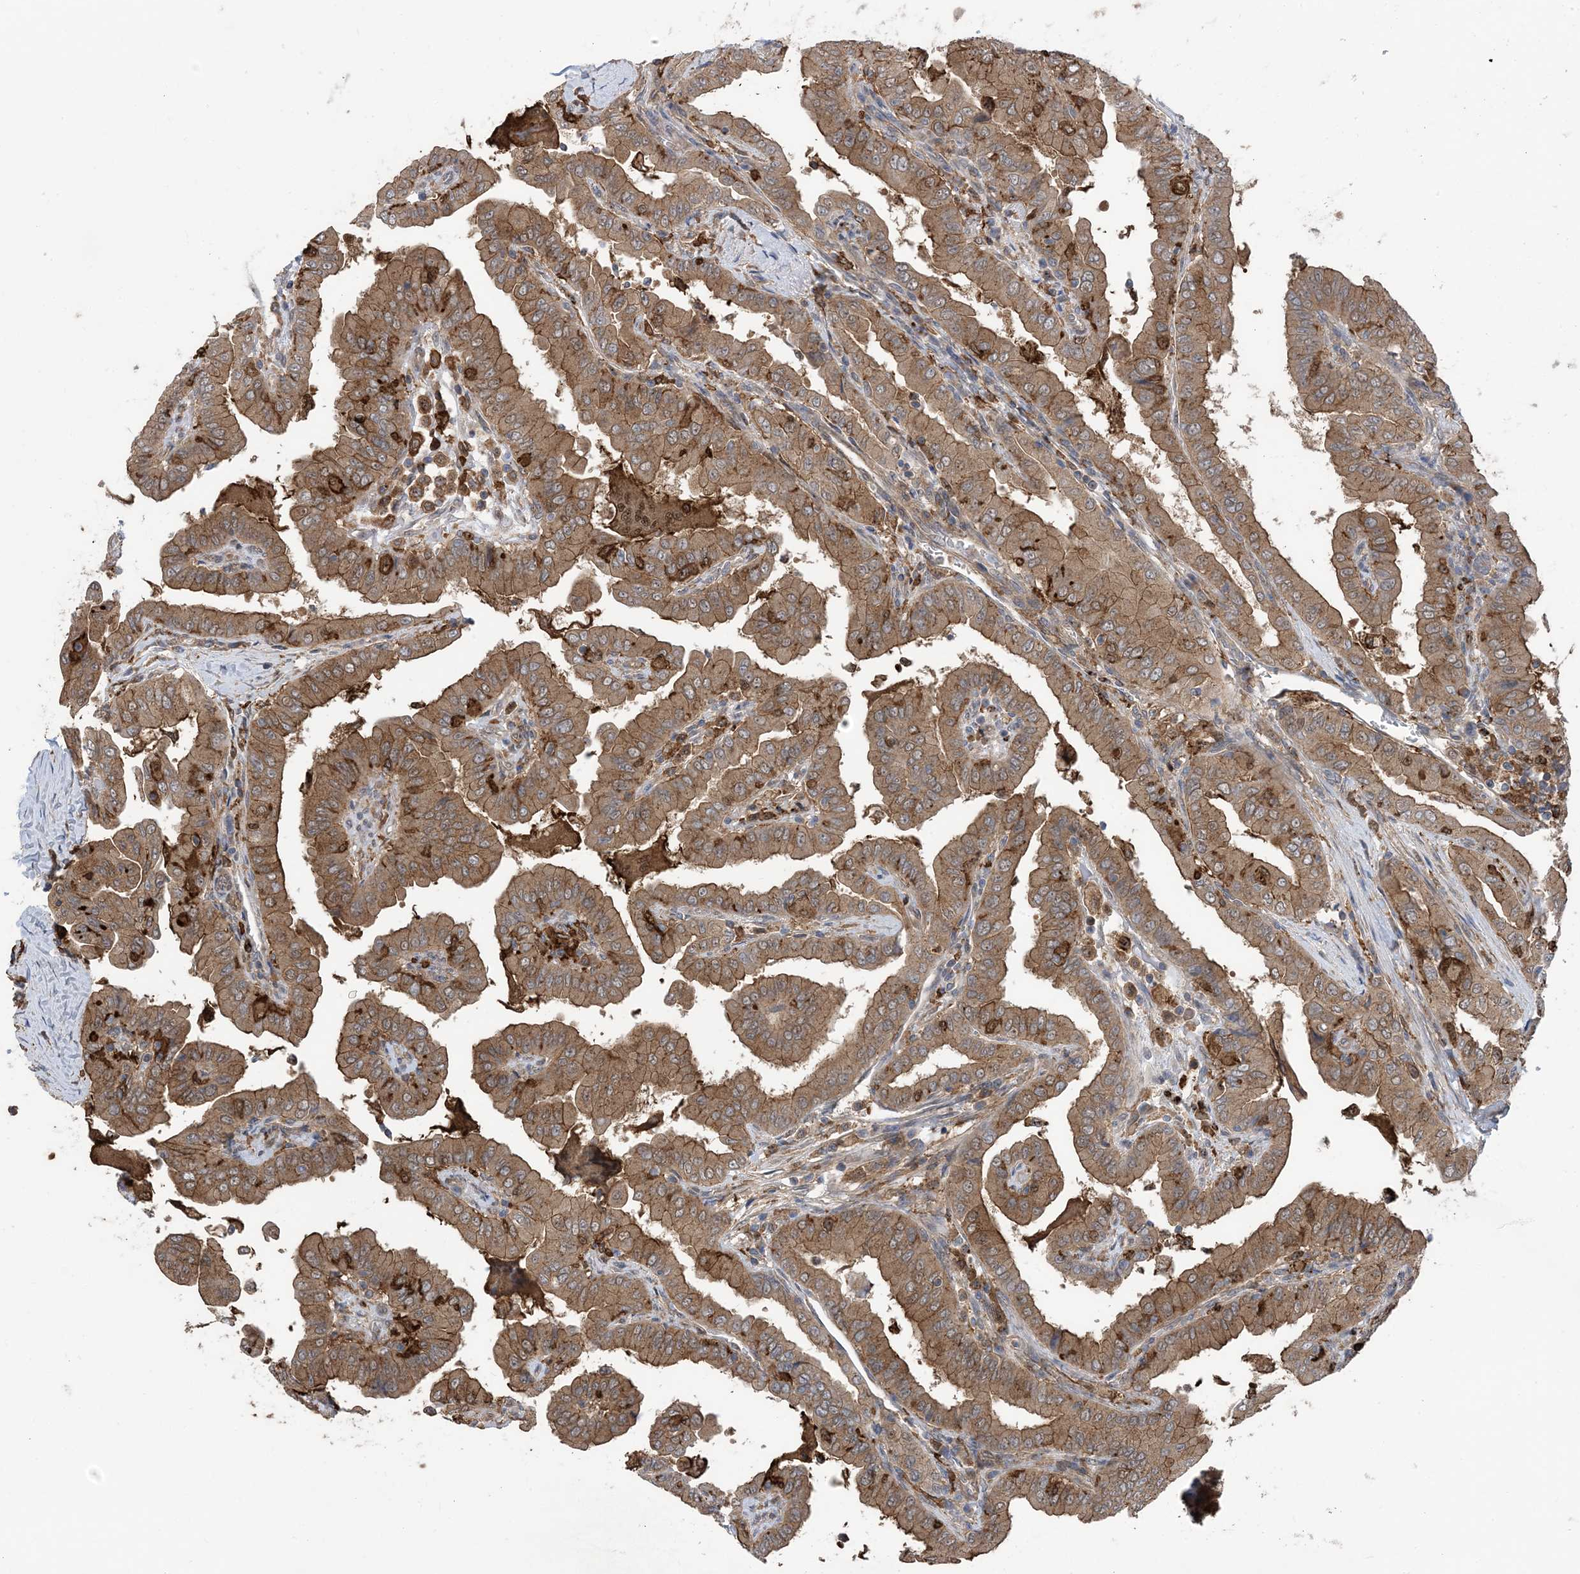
{"staining": {"intensity": "moderate", "quantity": ">75%", "location": "cytoplasmic/membranous"}, "tissue": "thyroid cancer", "cell_type": "Tumor cells", "image_type": "cancer", "snomed": [{"axis": "morphology", "description": "Papillary adenocarcinoma, NOS"}, {"axis": "topography", "description": "Thyroid gland"}], "caption": "An image of thyroid cancer (papillary adenocarcinoma) stained for a protein exhibits moderate cytoplasmic/membranous brown staining in tumor cells.", "gene": "HS1BP3", "patient": {"sex": "male", "age": 33}}